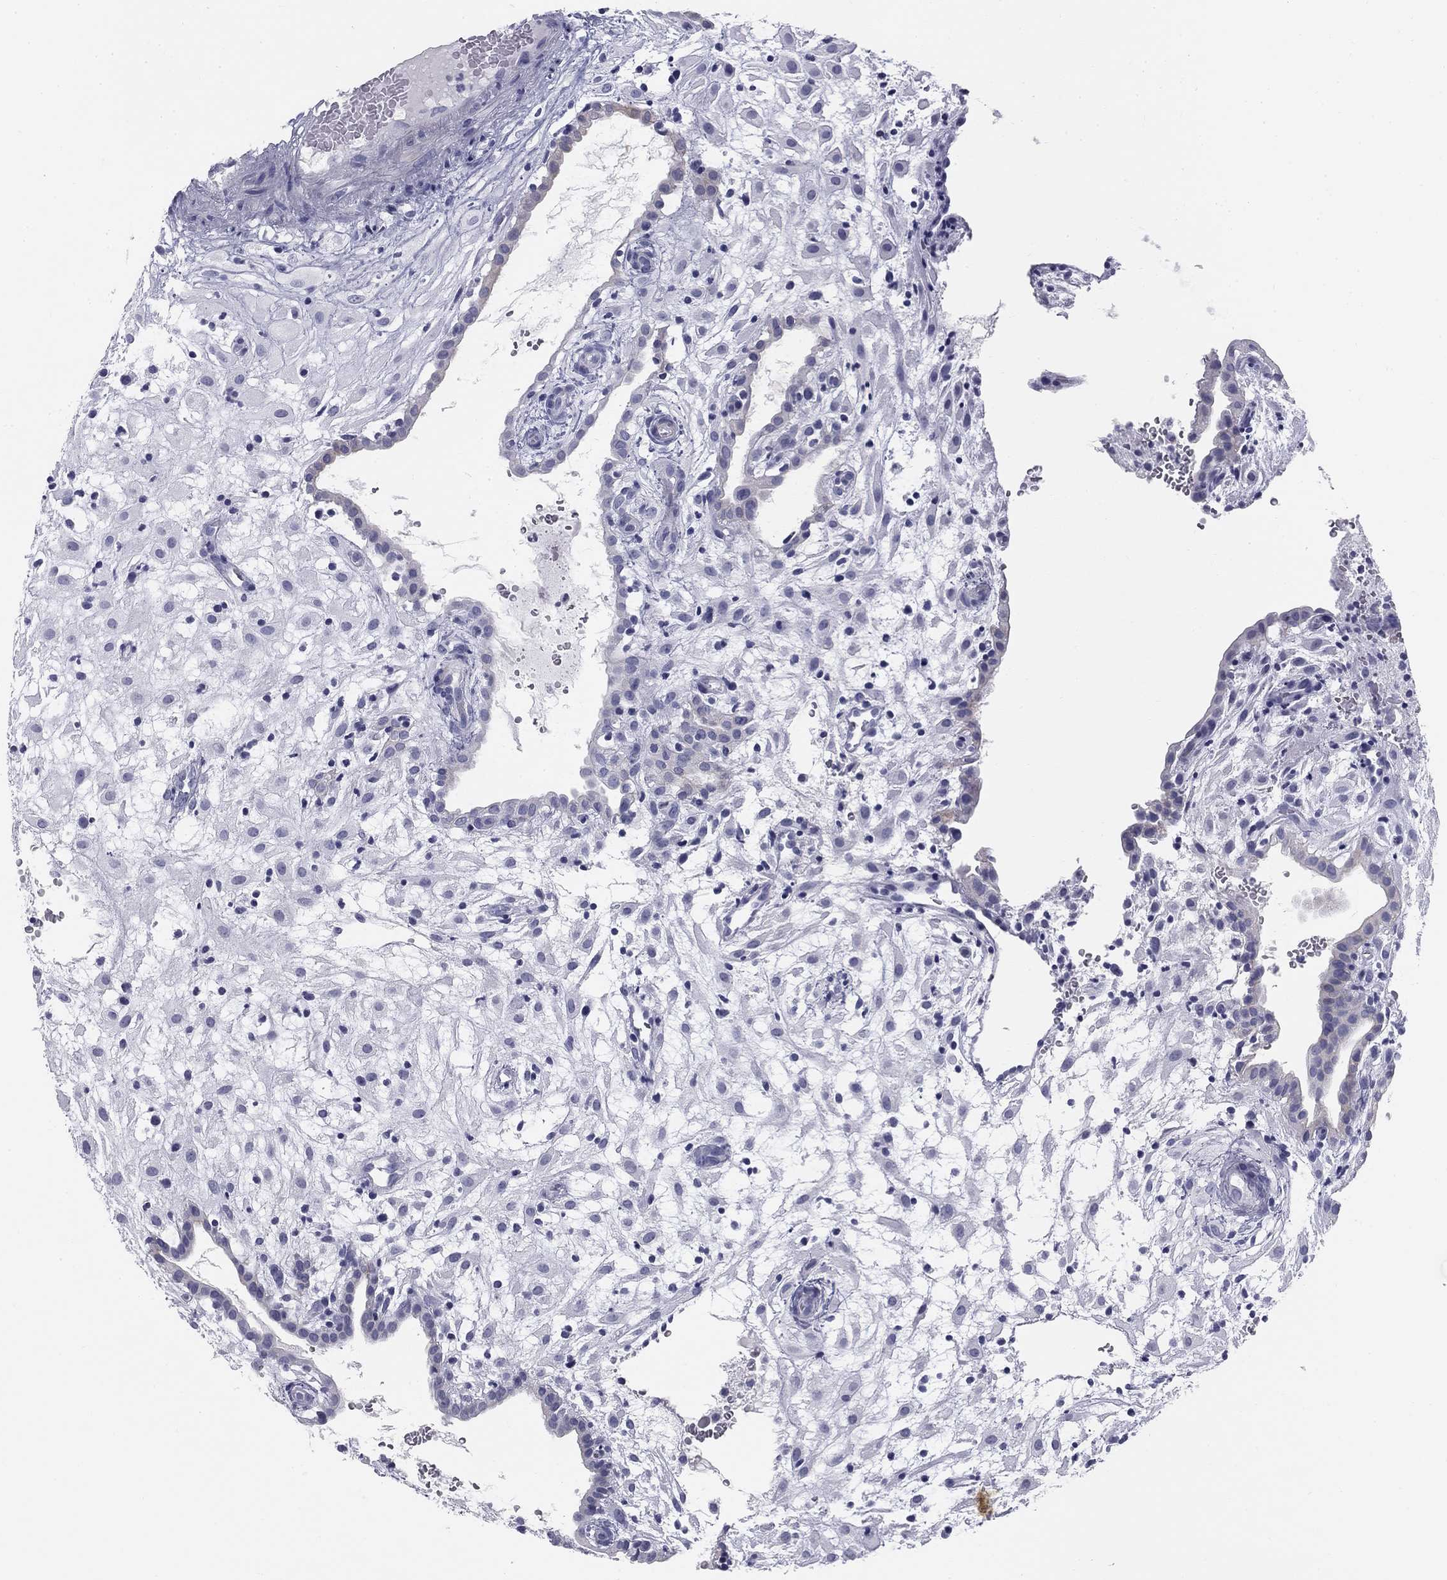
{"staining": {"intensity": "weak", "quantity": "25%-75%", "location": "cytoplasmic/membranous"}, "tissue": "placenta", "cell_type": "Decidual cells", "image_type": "normal", "snomed": [{"axis": "morphology", "description": "Normal tissue, NOS"}, {"axis": "topography", "description": "Placenta"}], "caption": "Immunohistochemistry (IHC) (DAB (3,3'-diaminobenzidine)) staining of unremarkable placenta reveals weak cytoplasmic/membranous protein expression in about 25%-75% of decidual cells.", "gene": "SULT2B1", "patient": {"sex": "female", "age": 24}}